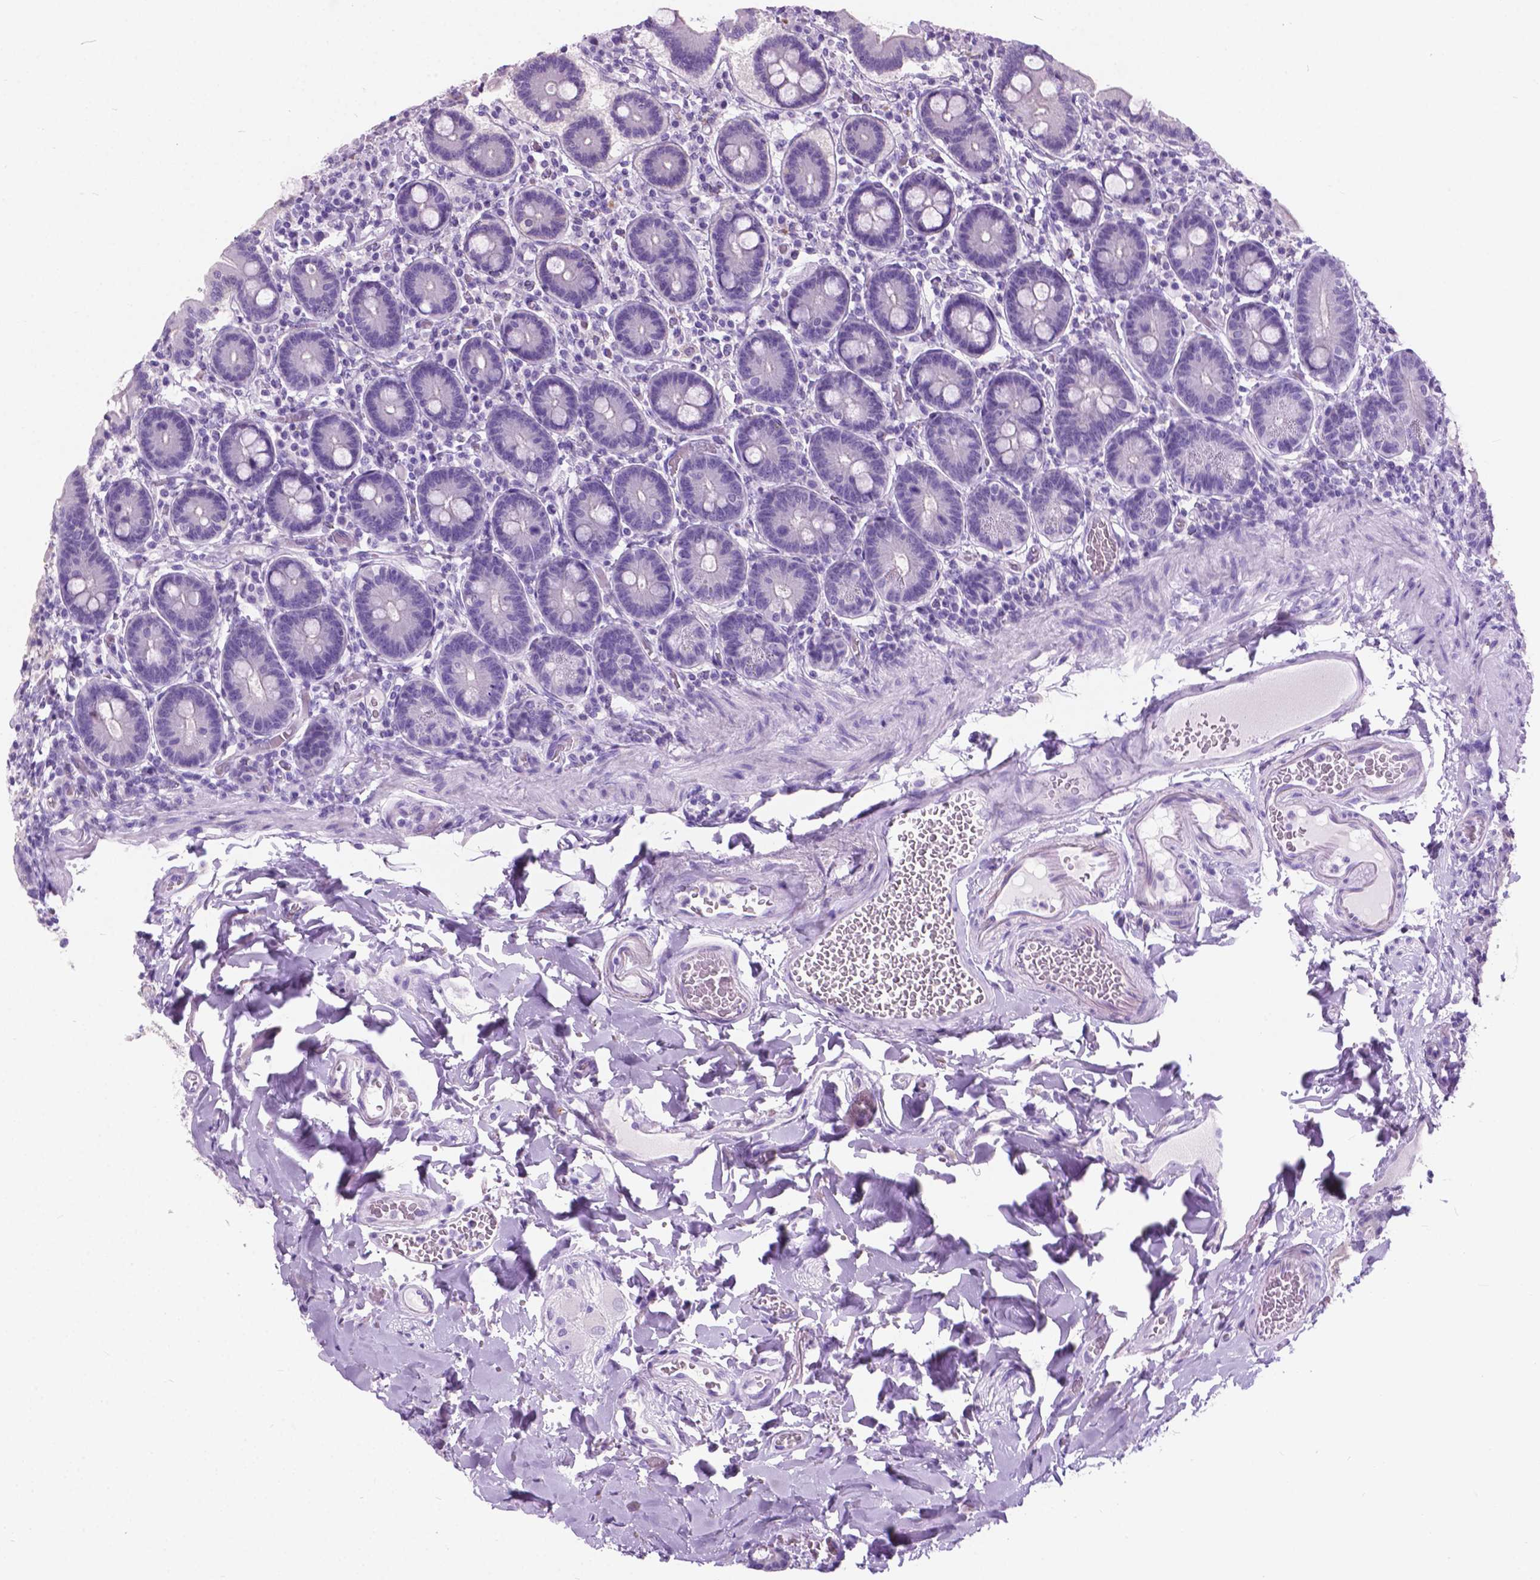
{"staining": {"intensity": "moderate", "quantity": "<25%", "location": "cytoplasmic/membranous"}, "tissue": "duodenum", "cell_type": "Glandular cells", "image_type": "normal", "snomed": [{"axis": "morphology", "description": "Normal tissue, NOS"}, {"axis": "topography", "description": "Duodenum"}], "caption": "Immunohistochemical staining of normal human duodenum reveals low levels of moderate cytoplasmic/membranous expression in approximately <25% of glandular cells.", "gene": "ARMS2", "patient": {"sex": "female", "age": 62}}